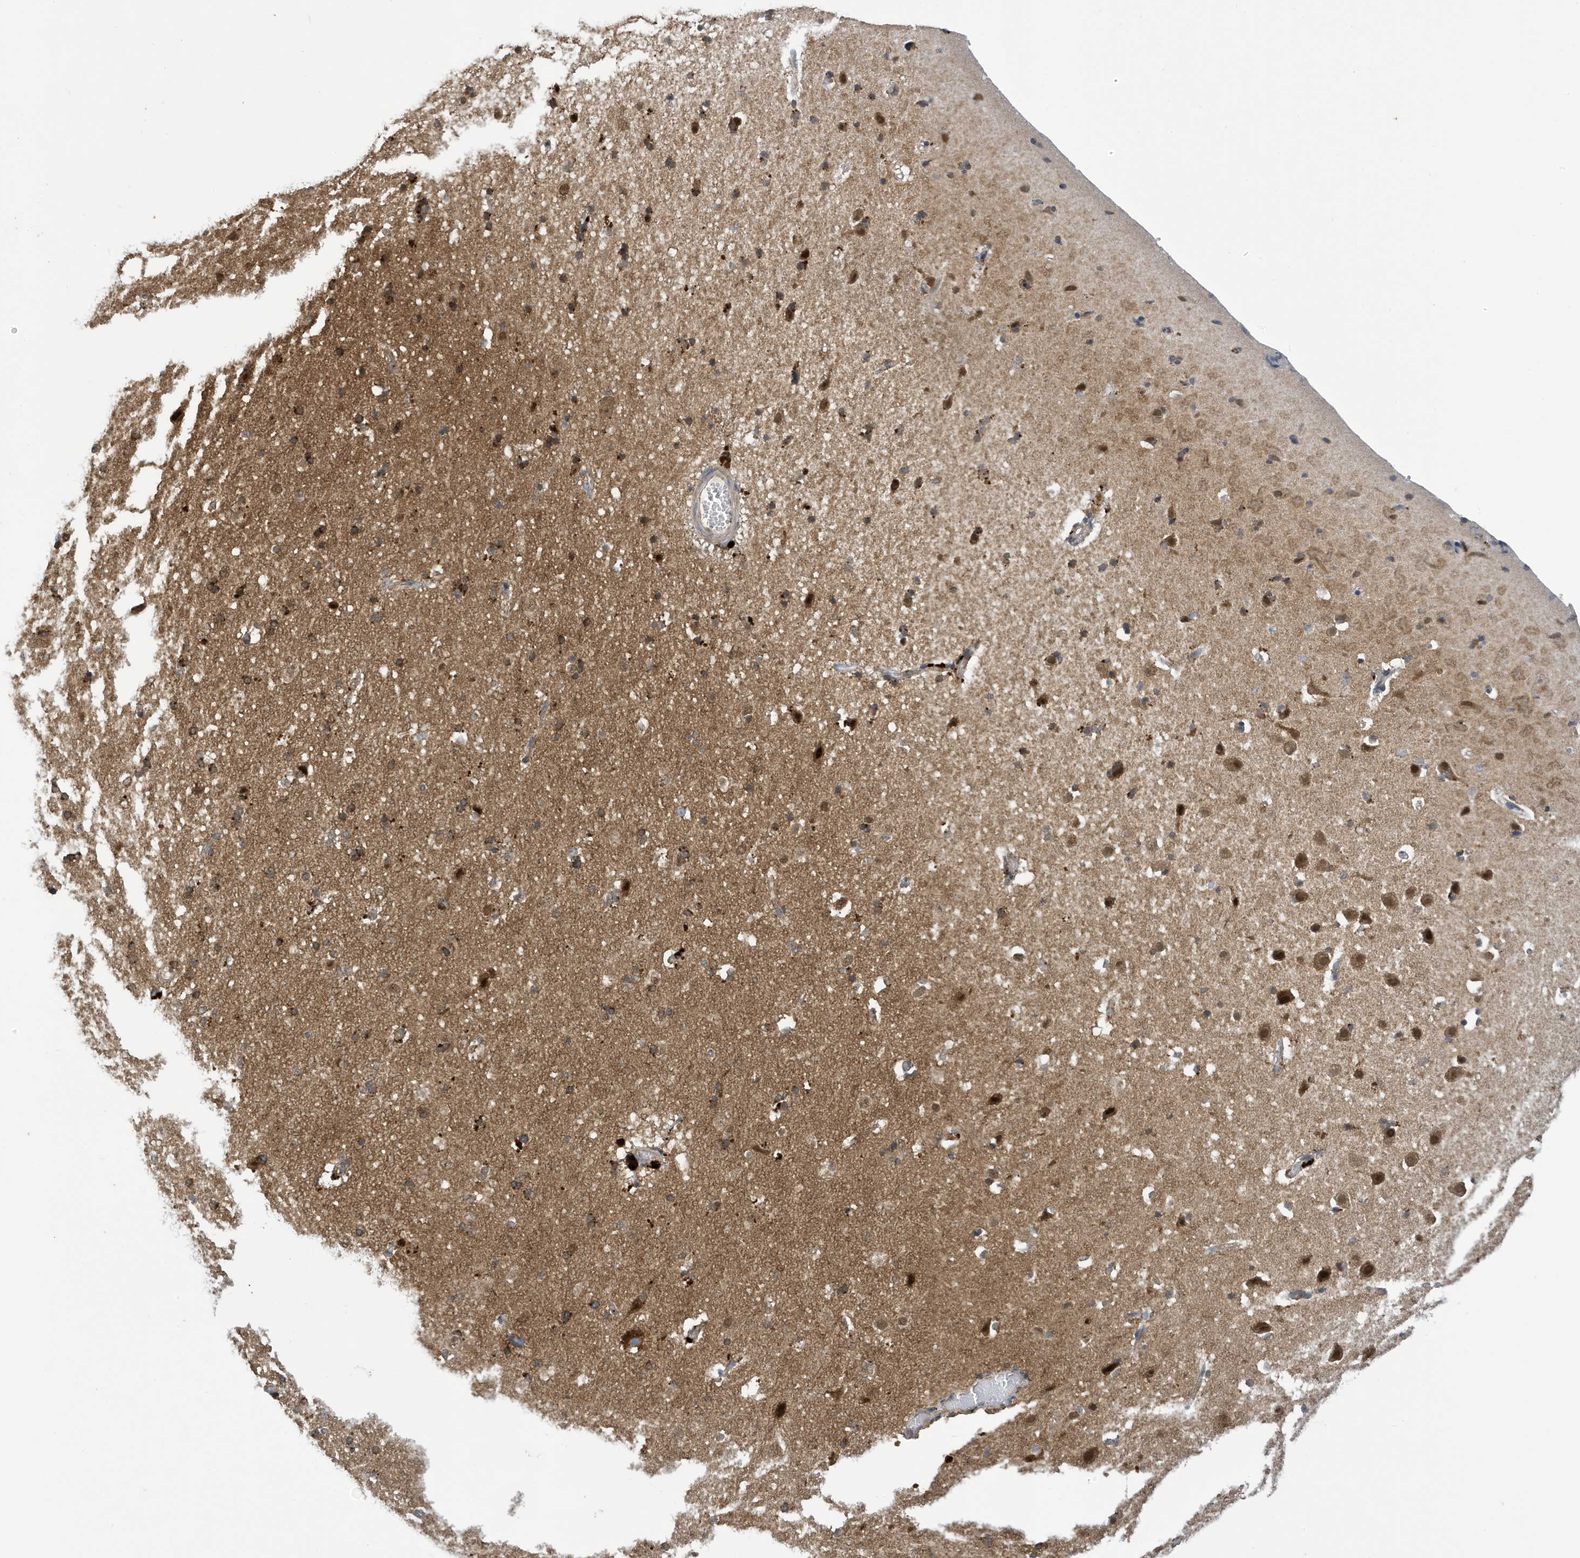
{"staining": {"intensity": "weak", "quantity": ">75%", "location": "cytoplasmic/membranous"}, "tissue": "cerebral cortex", "cell_type": "Endothelial cells", "image_type": "normal", "snomed": [{"axis": "morphology", "description": "Normal tissue, NOS"}, {"axis": "topography", "description": "Cerebral cortex"}], "caption": "The micrograph shows staining of benign cerebral cortex, revealing weak cytoplasmic/membranous protein staining (brown color) within endothelial cells. (brown staining indicates protein expression, while blue staining denotes nuclei).", "gene": "NCOA7", "patient": {"sex": "male", "age": 34}}